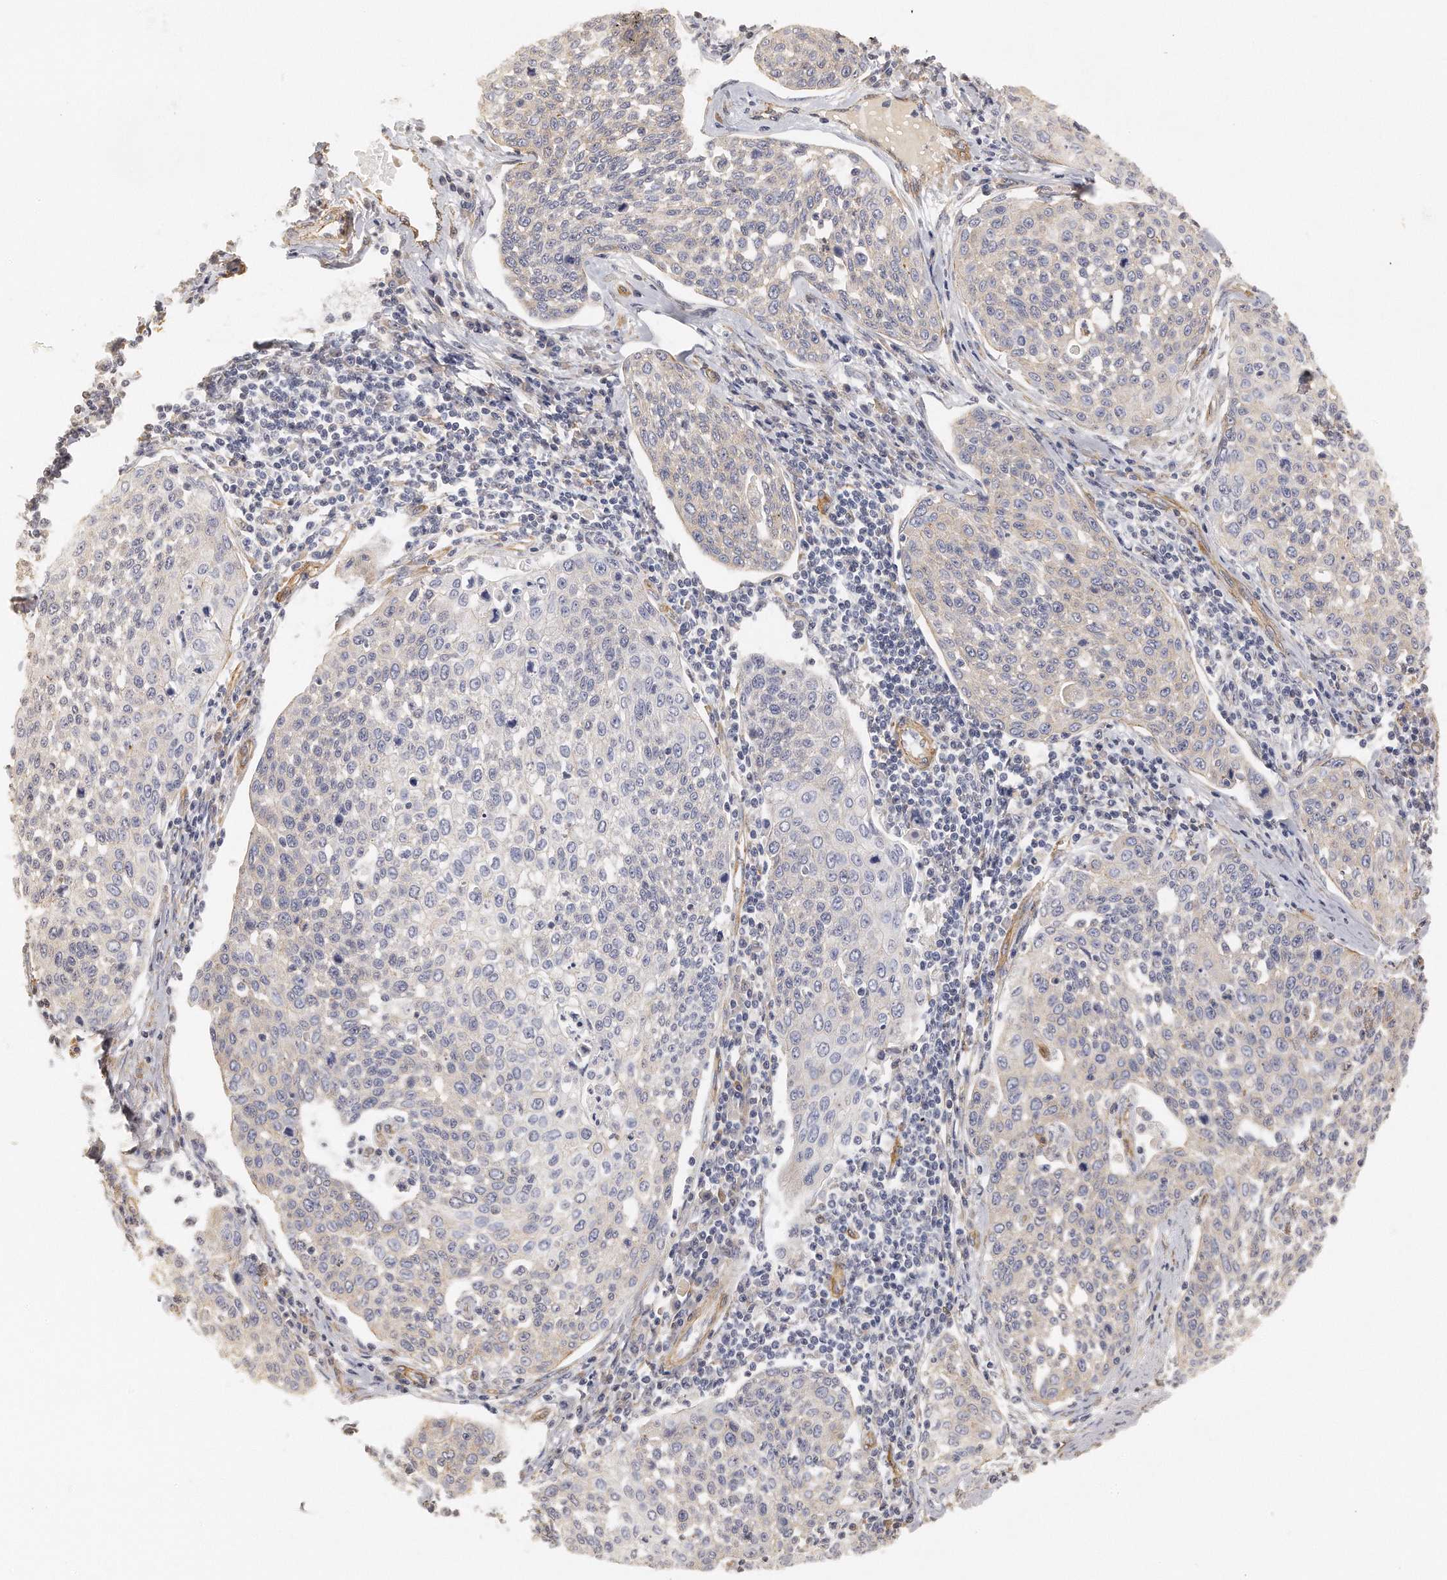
{"staining": {"intensity": "negative", "quantity": "none", "location": "none"}, "tissue": "cervical cancer", "cell_type": "Tumor cells", "image_type": "cancer", "snomed": [{"axis": "morphology", "description": "Squamous cell carcinoma, NOS"}, {"axis": "topography", "description": "Cervix"}], "caption": "Immunohistochemical staining of human cervical cancer reveals no significant expression in tumor cells. Brightfield microscopy of immunohistochemistry stained with DAB (brown) and hematoxylin (blue), captured at high magnification.", "gene": "CHST7", "patient": {"sex": "female", "age": 34}}